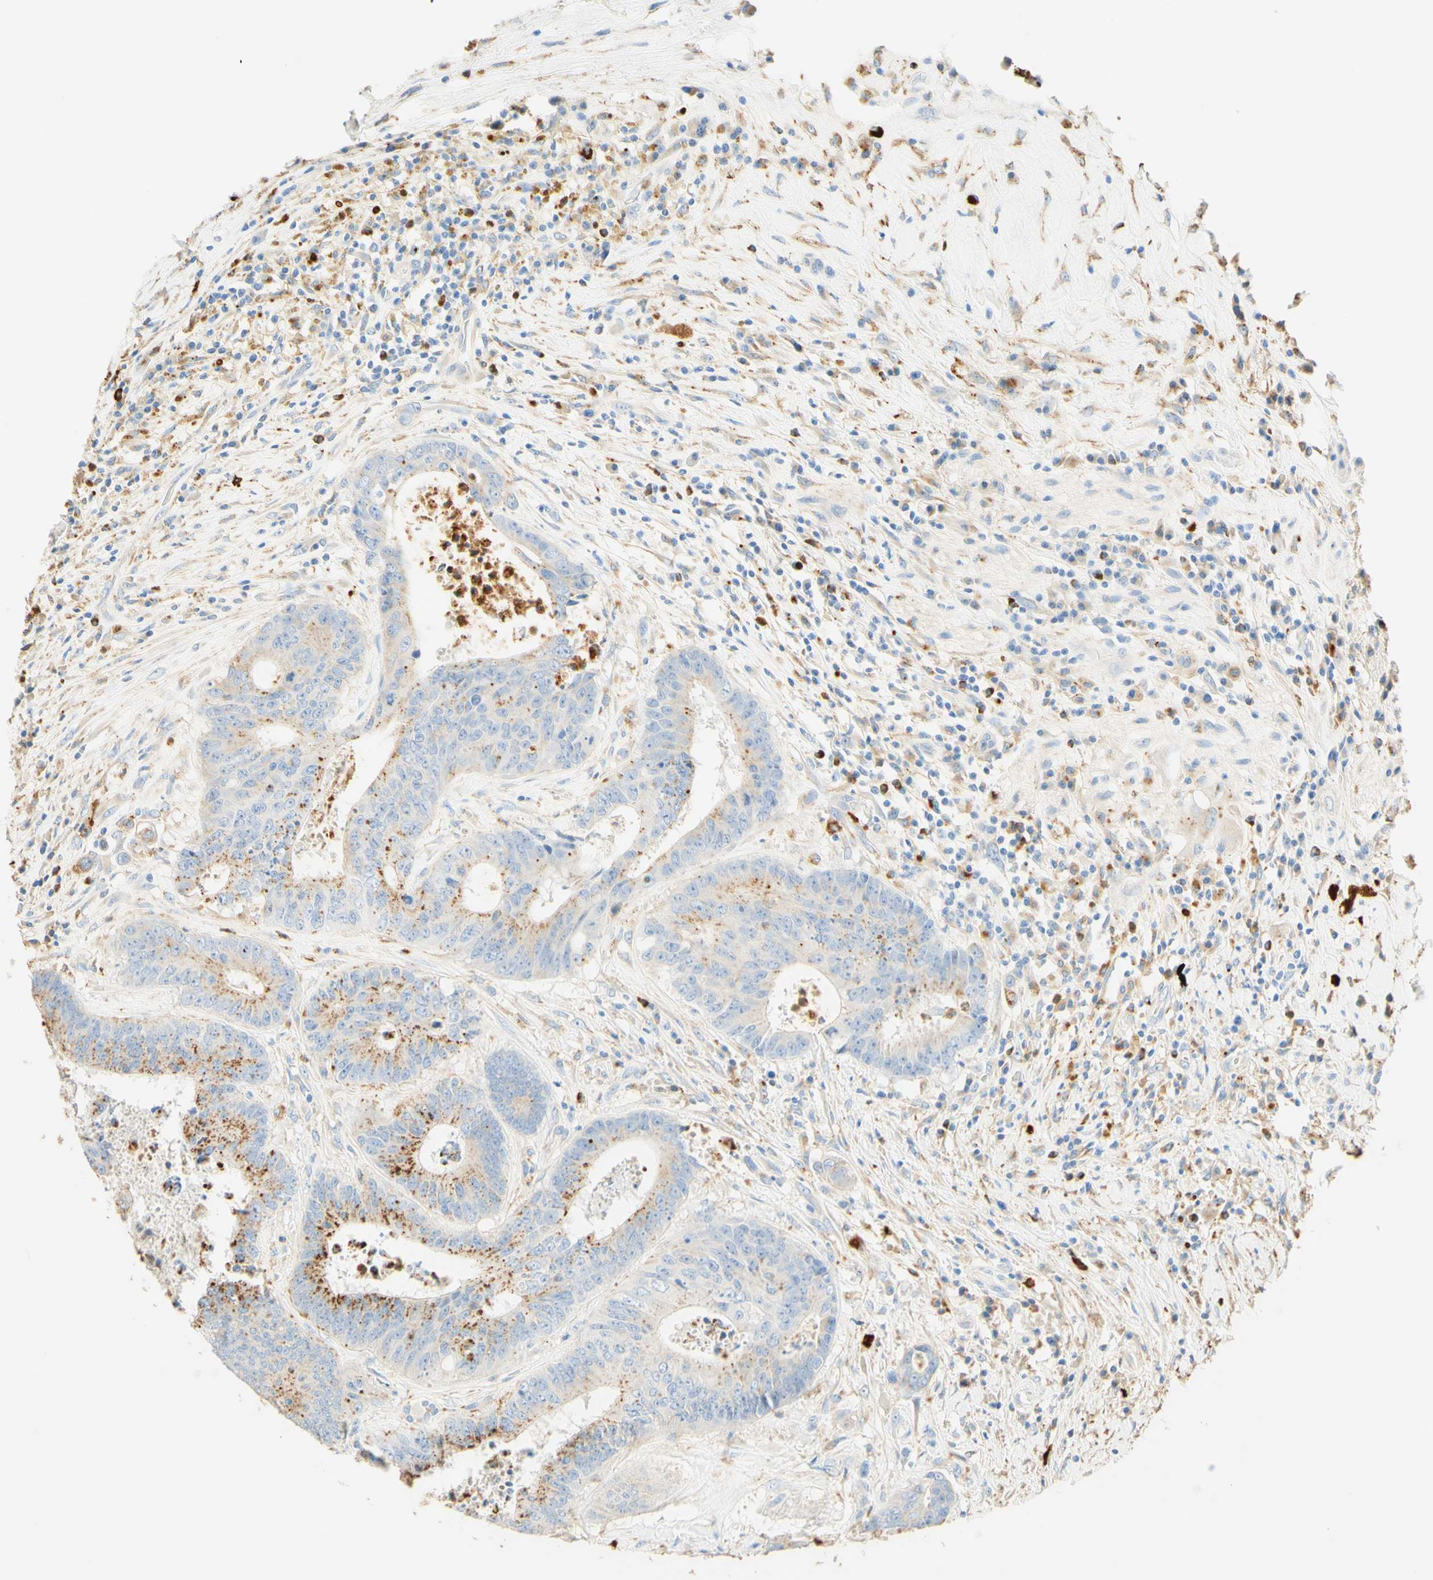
{"staining": {"intensity": "moderate", "quantity": "25%-75%", "location": "cytoplasmic/membranous"}, "tissue": "colorectal cancer", "cell_type": "Tumor cells", "image_type": "cancer", "snomed": [{"axis": "morphology", "description": "Adenocarcinoma, NOS"}, {"axis": "topography", "description": "Rectum"}], "caption": "DAB immunohistochemical staining of human colorectal cancer (adenocarcinoma) demonstrates moderate cytoplasmic/membranous protein positivity in about 25%-75% of tumor cells.", "gene": "CD63", "patient": {"sex": "male", "age": 72}}